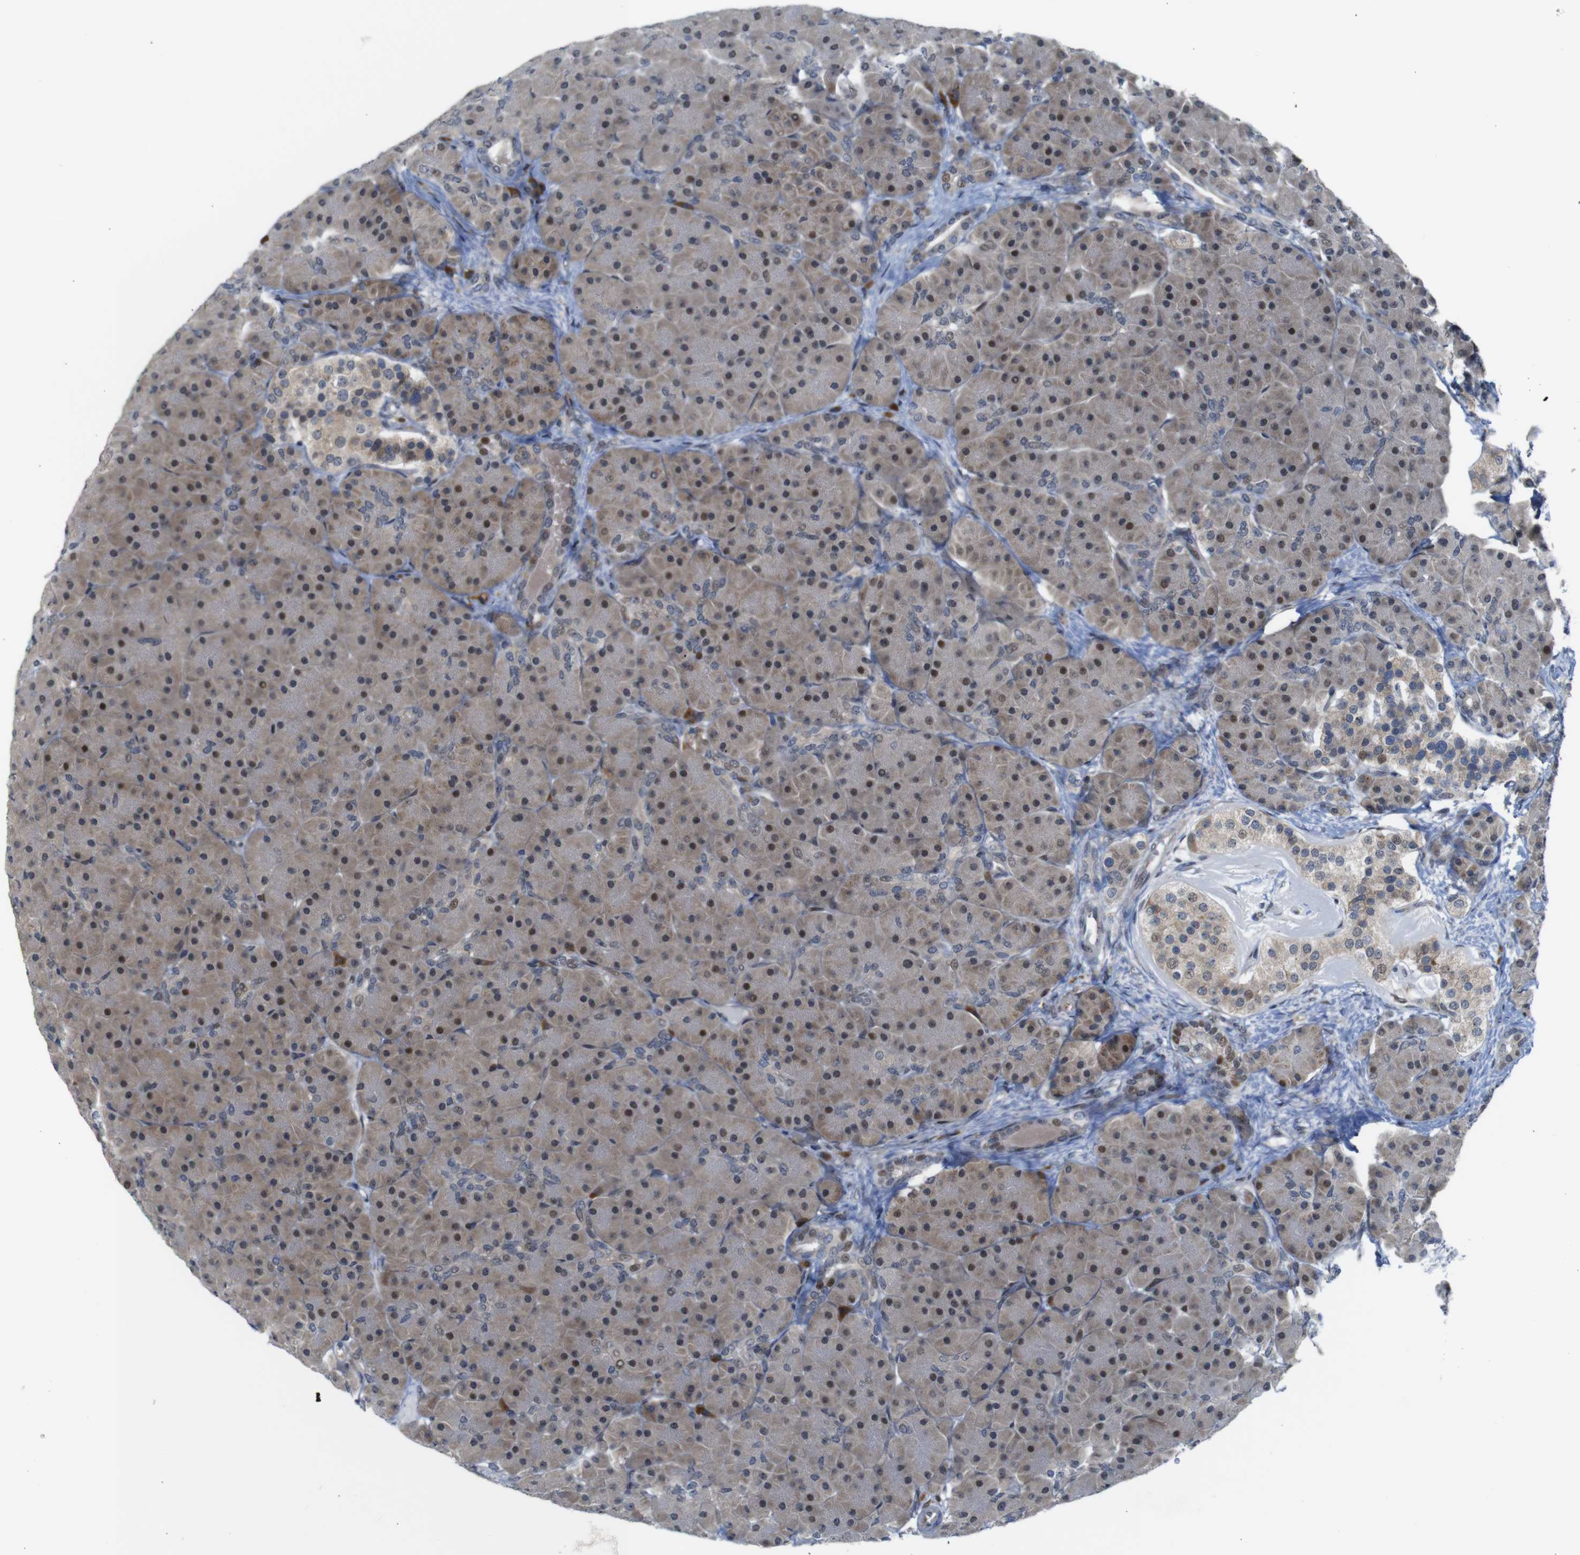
{"staining": {"intensity": "moderate", "quantity": "25%-75%", "location": "cytoplasmic/membranous,nuclear"}, "tissue": "pancreas", "cell_type": "Exocrine glandular cells", "image_type": "normal", "snomed": [{"axis": "morphology", "description": "Normal tissue, NOS"}, {"axis": "topography", "description": "Pancreas"}], "caption": "Human pancreas stained with a brown dye demonstrates moderate cytoplasmic/membranous,nuclear positive staining in approximately 25%-75% of exocrine glandular cells.", "gene": "PTPN1", "patient": {"sex": "male", "age": 66}}